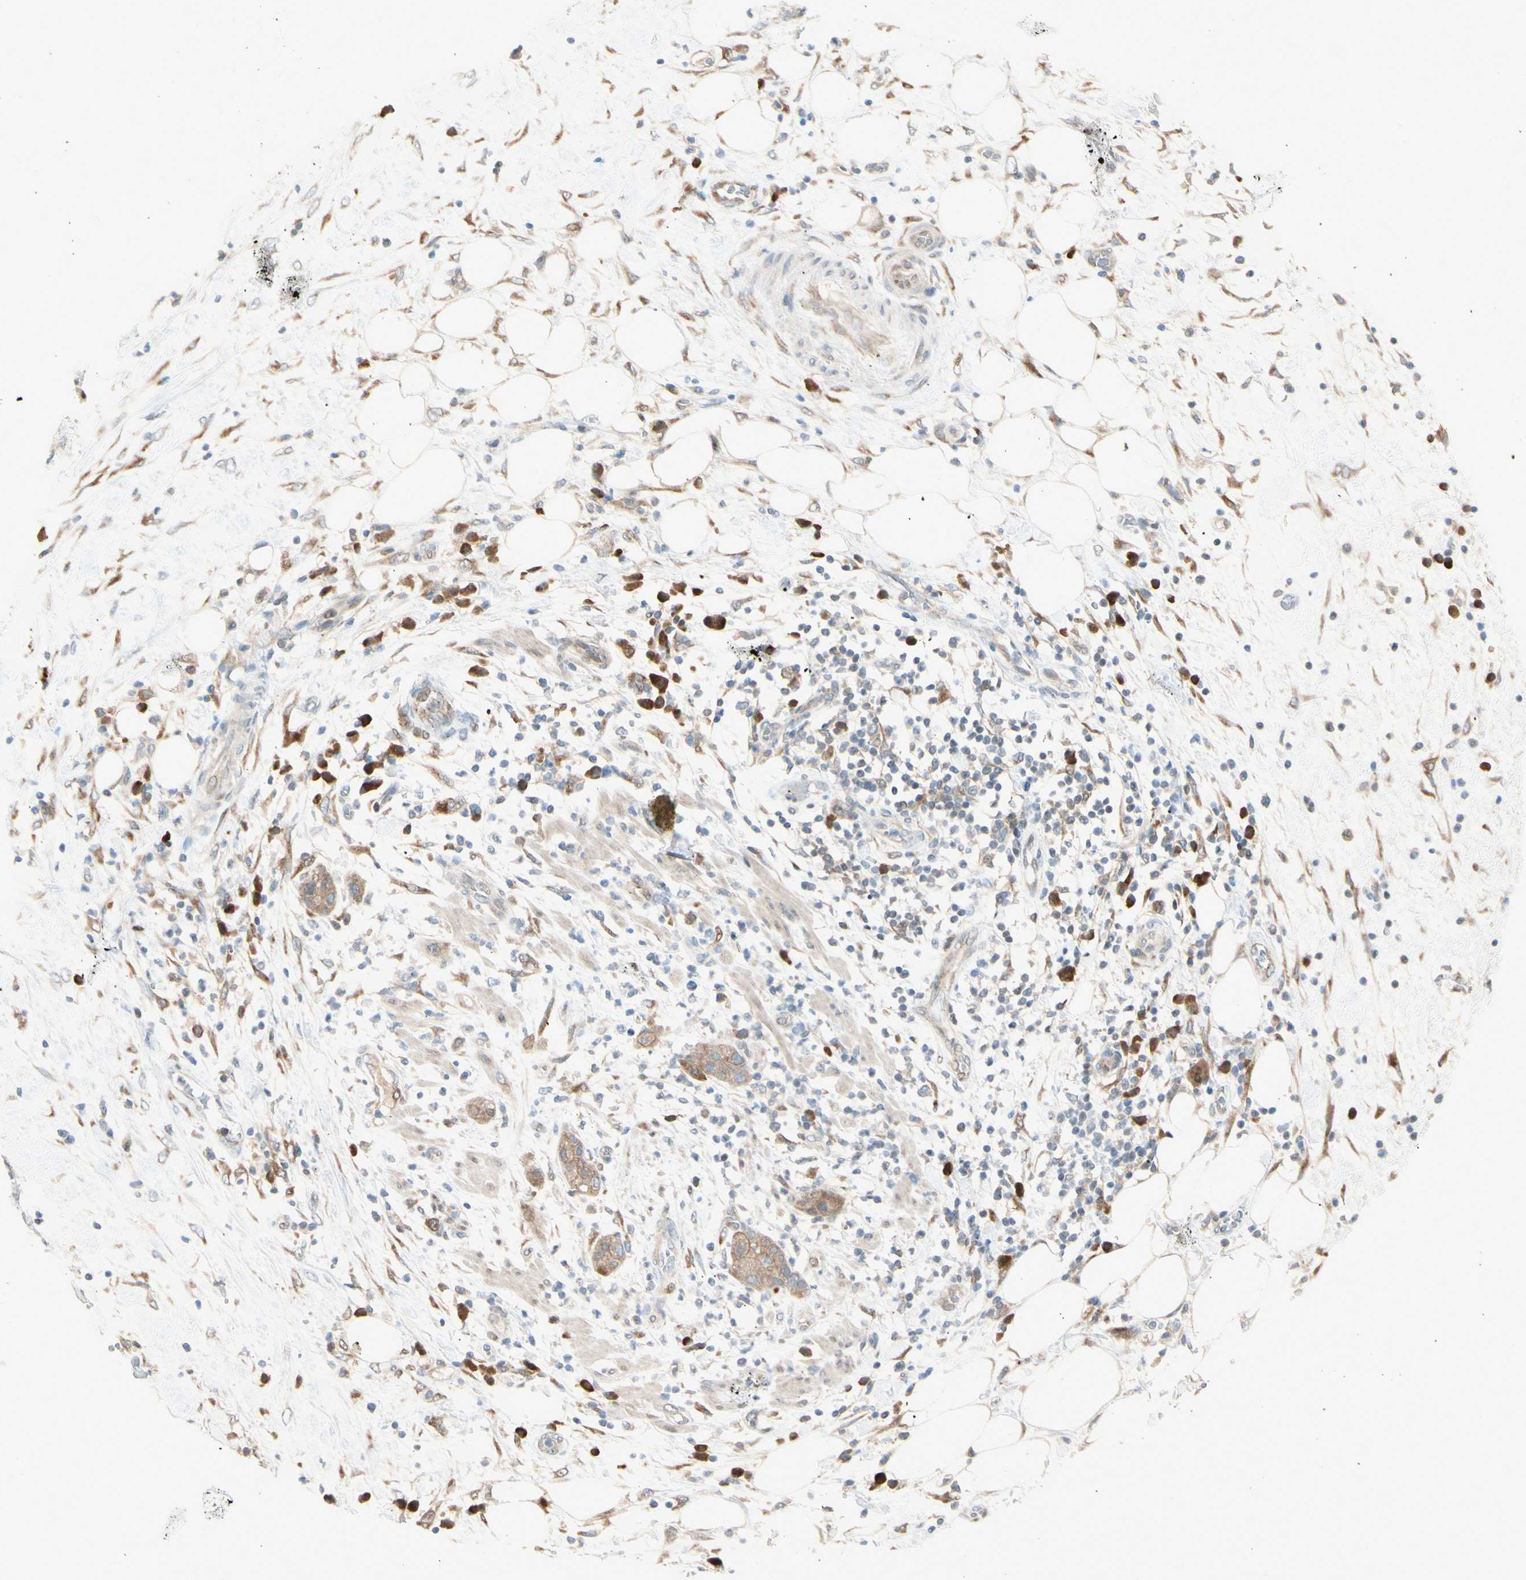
{"staining": {"intensity": "moderate", "quantity": ">75%", "location": "cytoplasmic/membranous"}, "tissue": "pancreatic cancer", "cell_type": "Tumor cells", "image_type": "cancer", "snomed": [{"axis": "morphology", "description": "Adenocarcinoma, NOS"}, {"axis": "topography", "description": "Pancreas"}], "caption": "Moderate cytoplasmic/membranous protein positivity is present in about >75% of tumor cells in pancreatic cancer.", "gene": "PTTG1", "patient": {"sex": "female", "age": 78}}